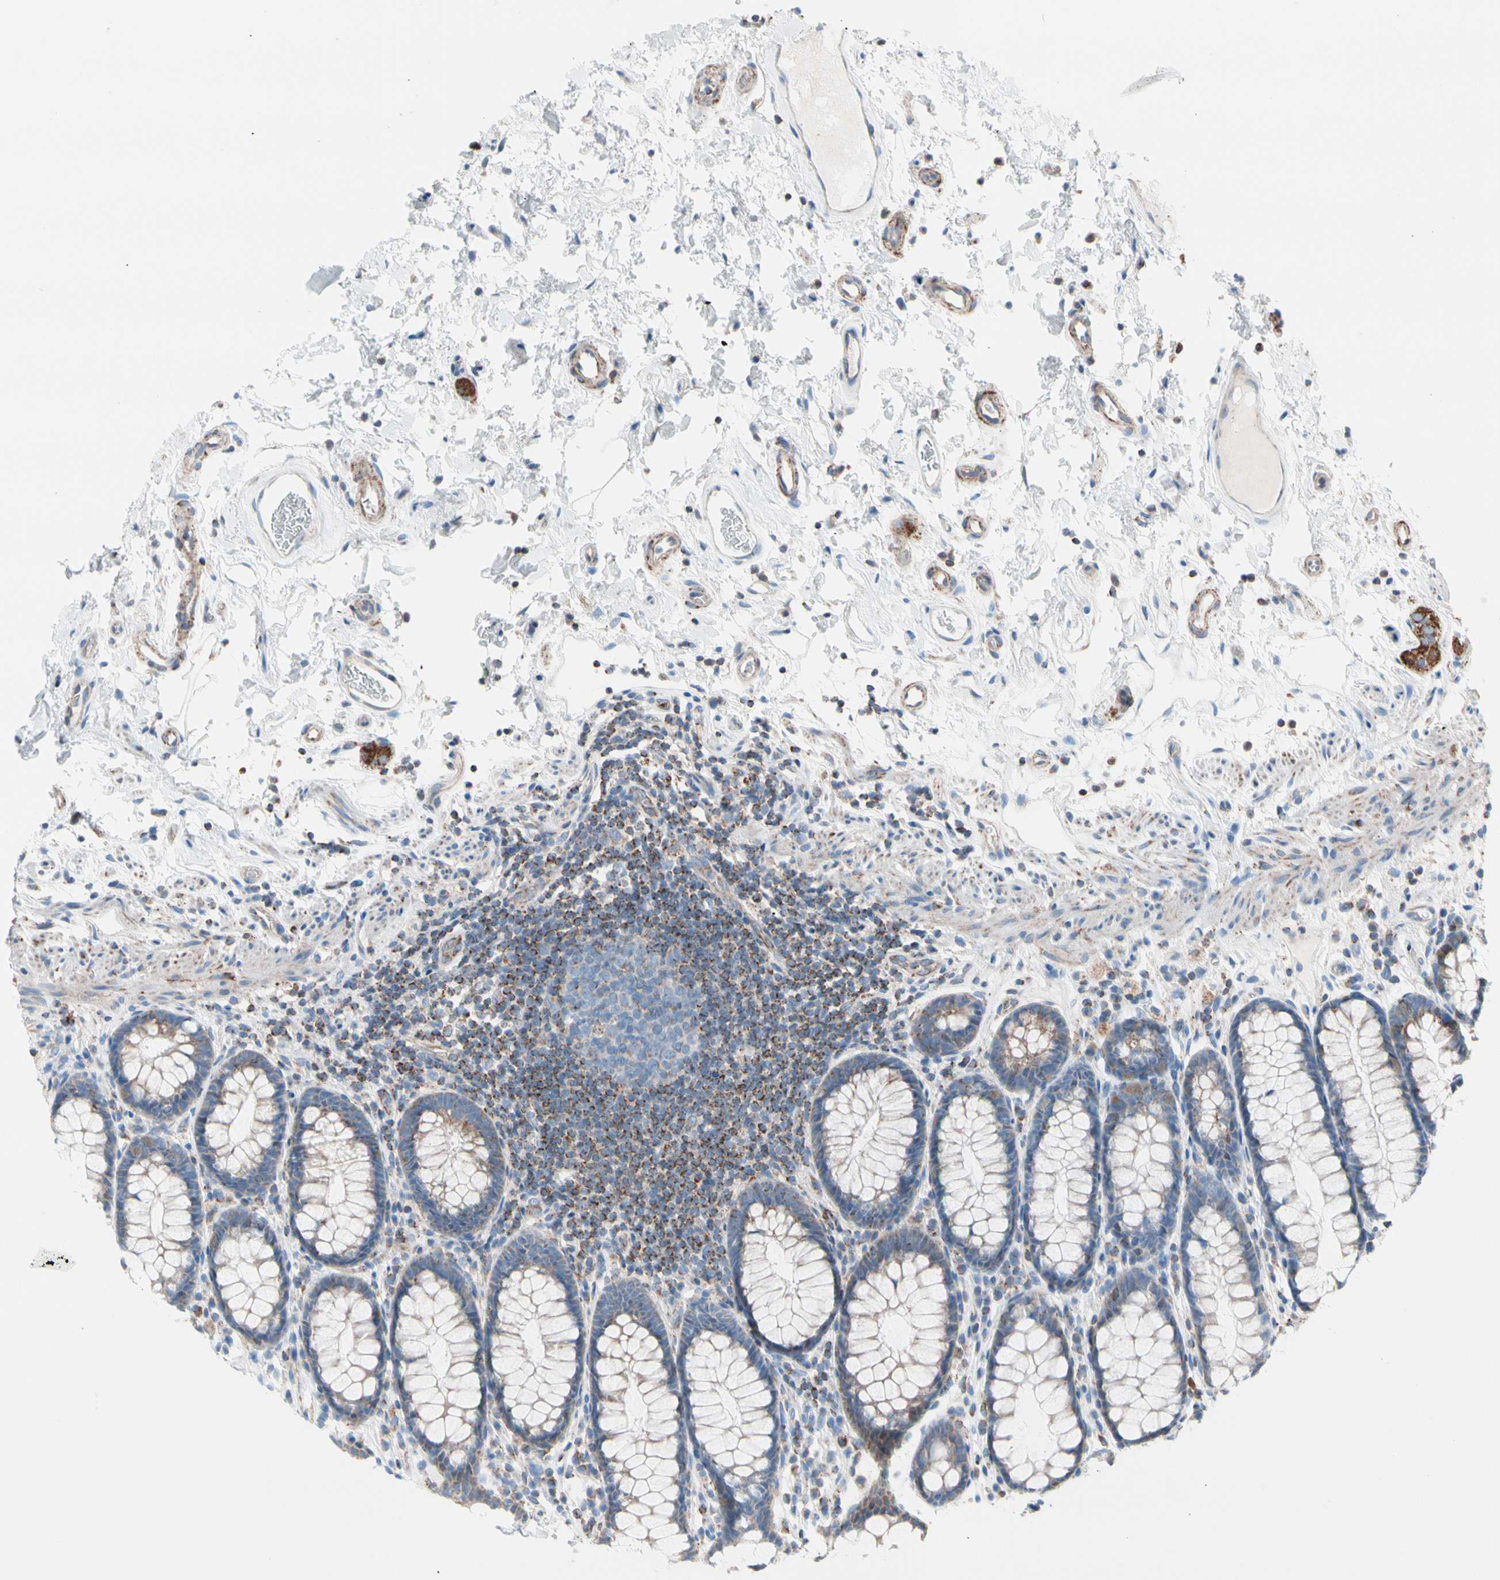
{"staining": {"intensity": "moderate", "quantity": "25%-75%", "location": "cytoplasmic/membranous"}, "tissue": "rectum", "cell_type": "Glandular cells", "image_type": "normal", "snomed": [{"axis": "morphology", "description": "Normal tissue, NOS"}, {"axis": "topography", "description": "Rectum"}], "caption": "IHC of normal human rectum demonstrates medium levels of moderate cytoplasmic/membranous staining in approximately 25%-75% of glandular cells.", "gene": "HK1", "patient": {"sex": "male", "age": 92}}